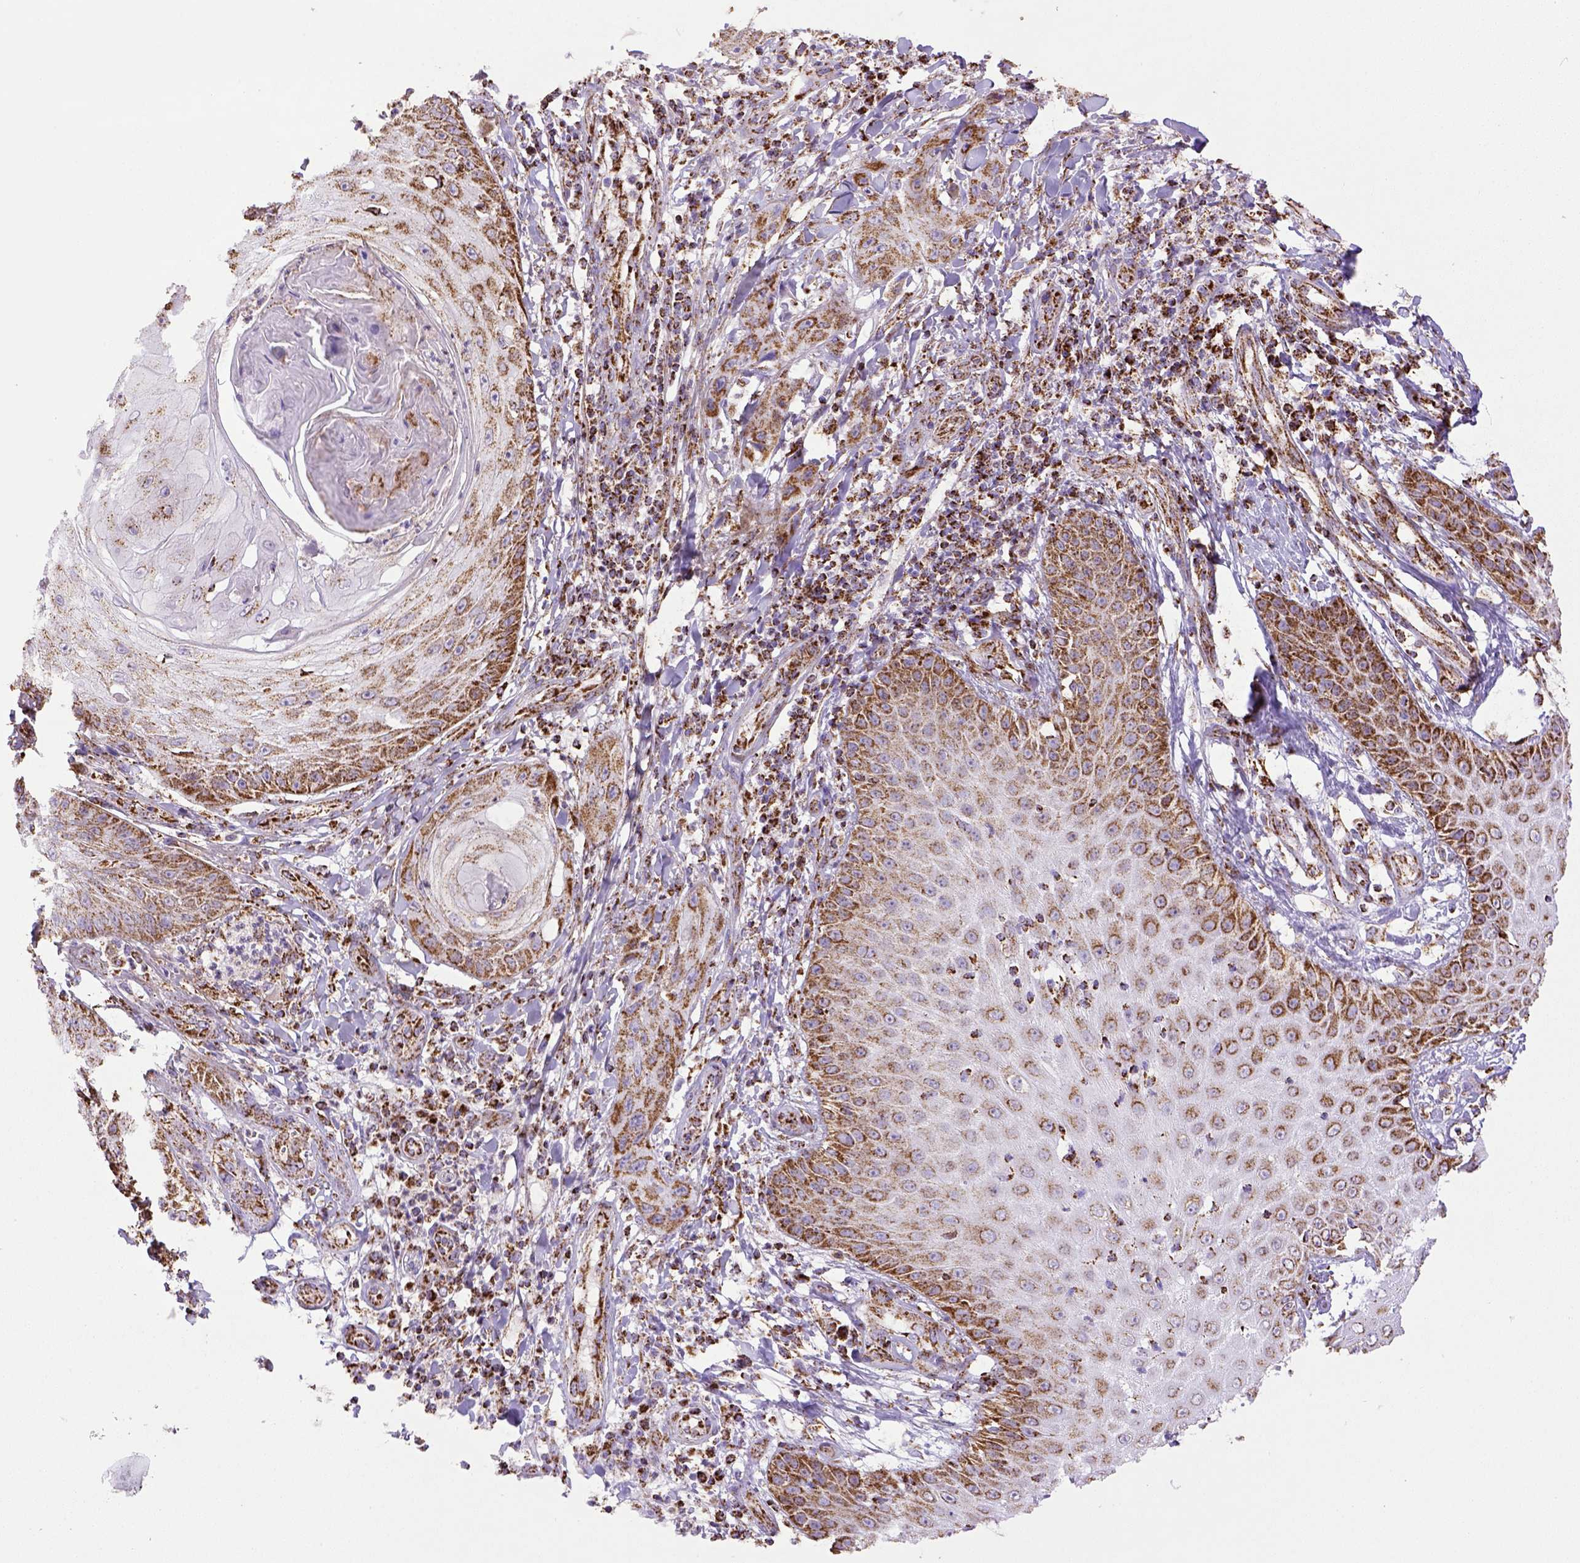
{"staining": {"intensity": "moderate", "quantity": ">75%", "location": "cytoplasmic/membranous"}, "tissue": "skin cancer", "cell_type": "Tumor cells", "image_type": "cancer", "snomed": [{"axis": "morphology", "description": "Squamous cell carcinoma, NOS"}, {"axis": "topography", "description": "Skin"}], "caption": "Squamous cell carcinoma (skin) stained for a protein exhibits moderate cytoplasmic/membranous positivity in tumor cells.", "gene": "MT-CO1", "patient": {"sex": "male", "age": 70}}